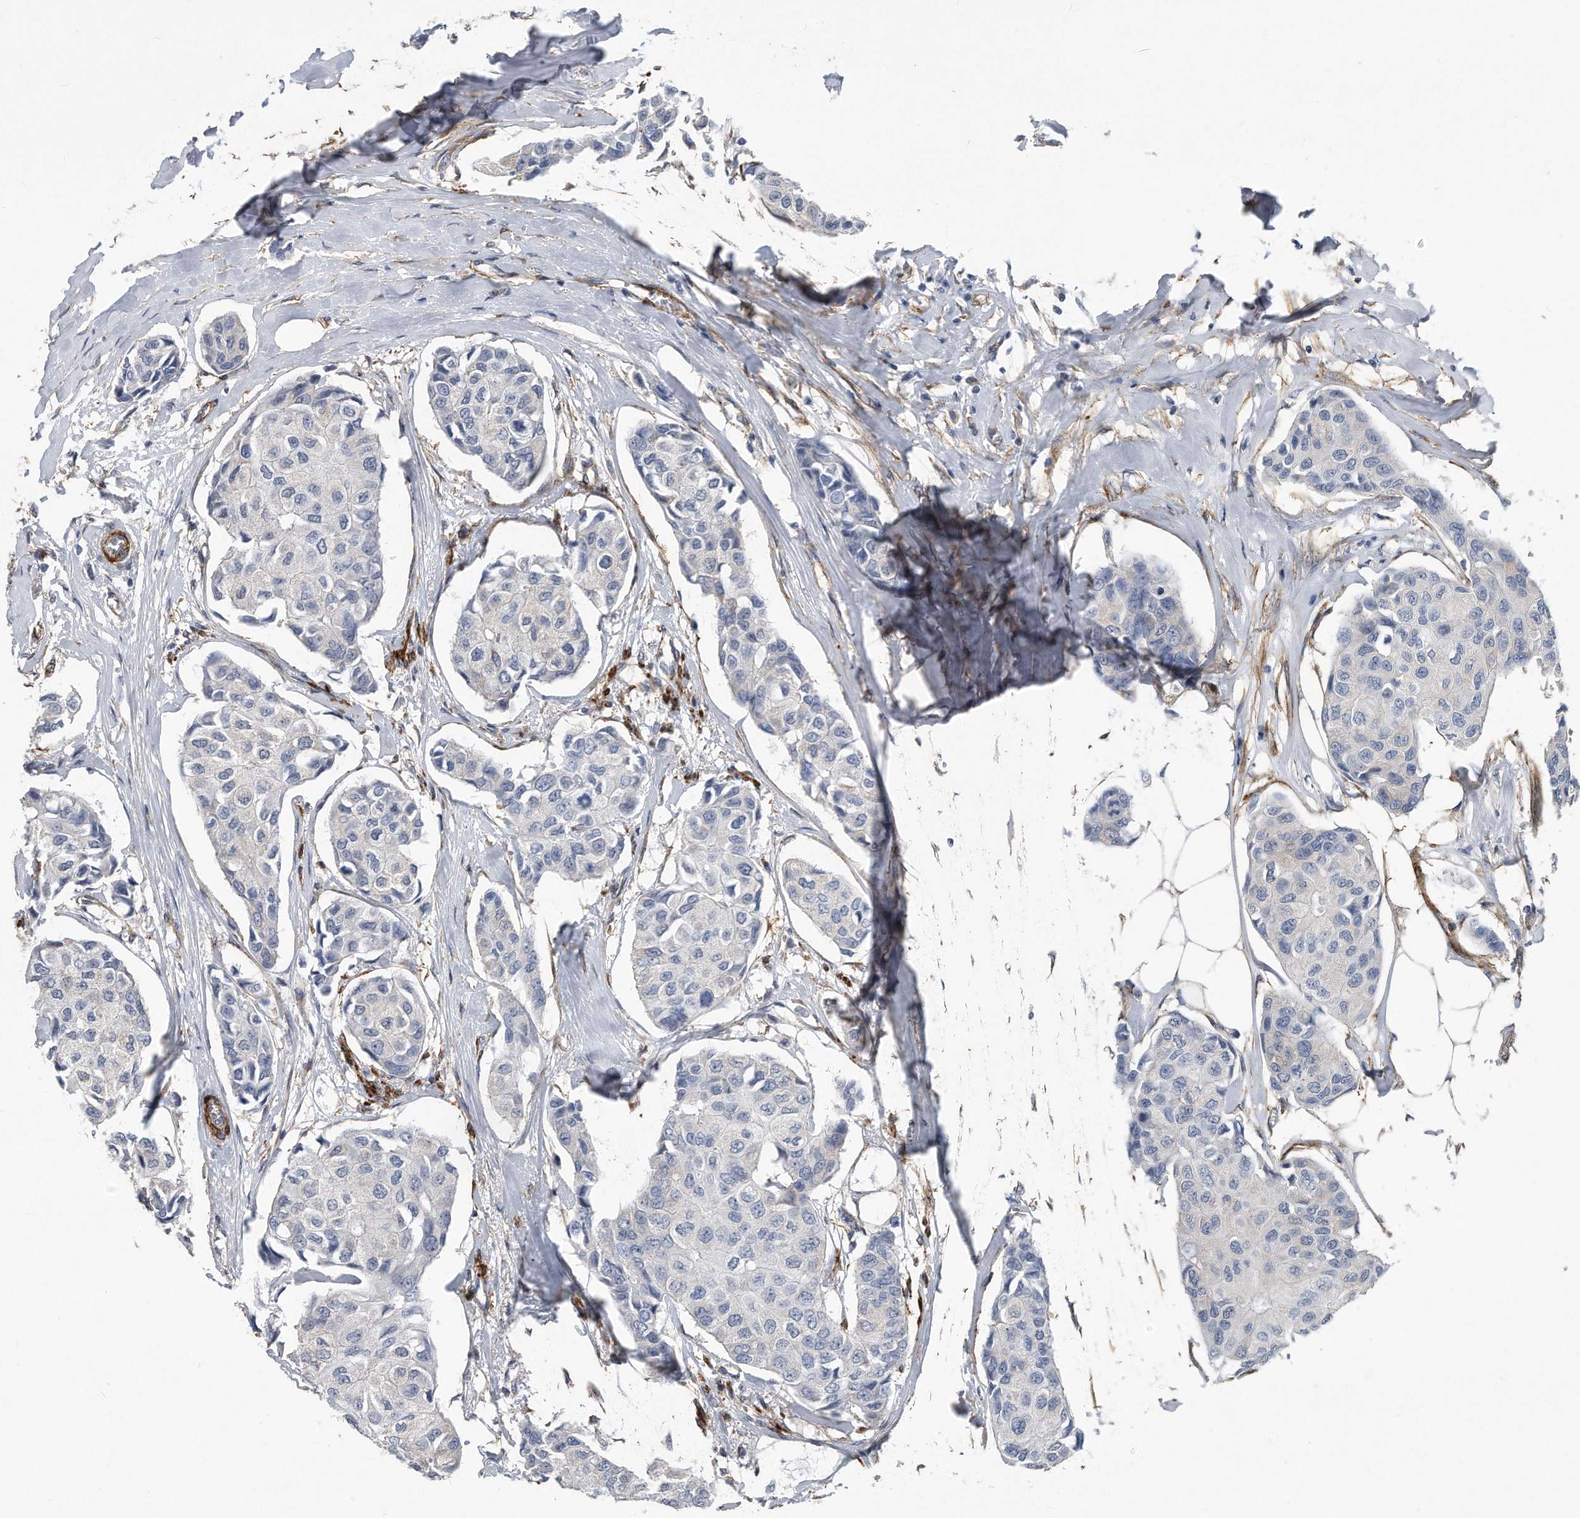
{"staining": {"intensity": "negative", "quantity": "none", "location": "none"}, "tissue": "breast cancer", "cell_type": "Tumor cells", "image_type": "cancer", "snomed": [{"axis": "morphology", "description": "Duct carcinoma"}, {"axis": "topography", "description": "Breast"}], "caption": "The photomicrograph demonstrates no significant staining in tumor cells of breast invasive ductal carcinoma.", "gene": "EIF2B4", "patient": {"sex": "female", "age": 80}}